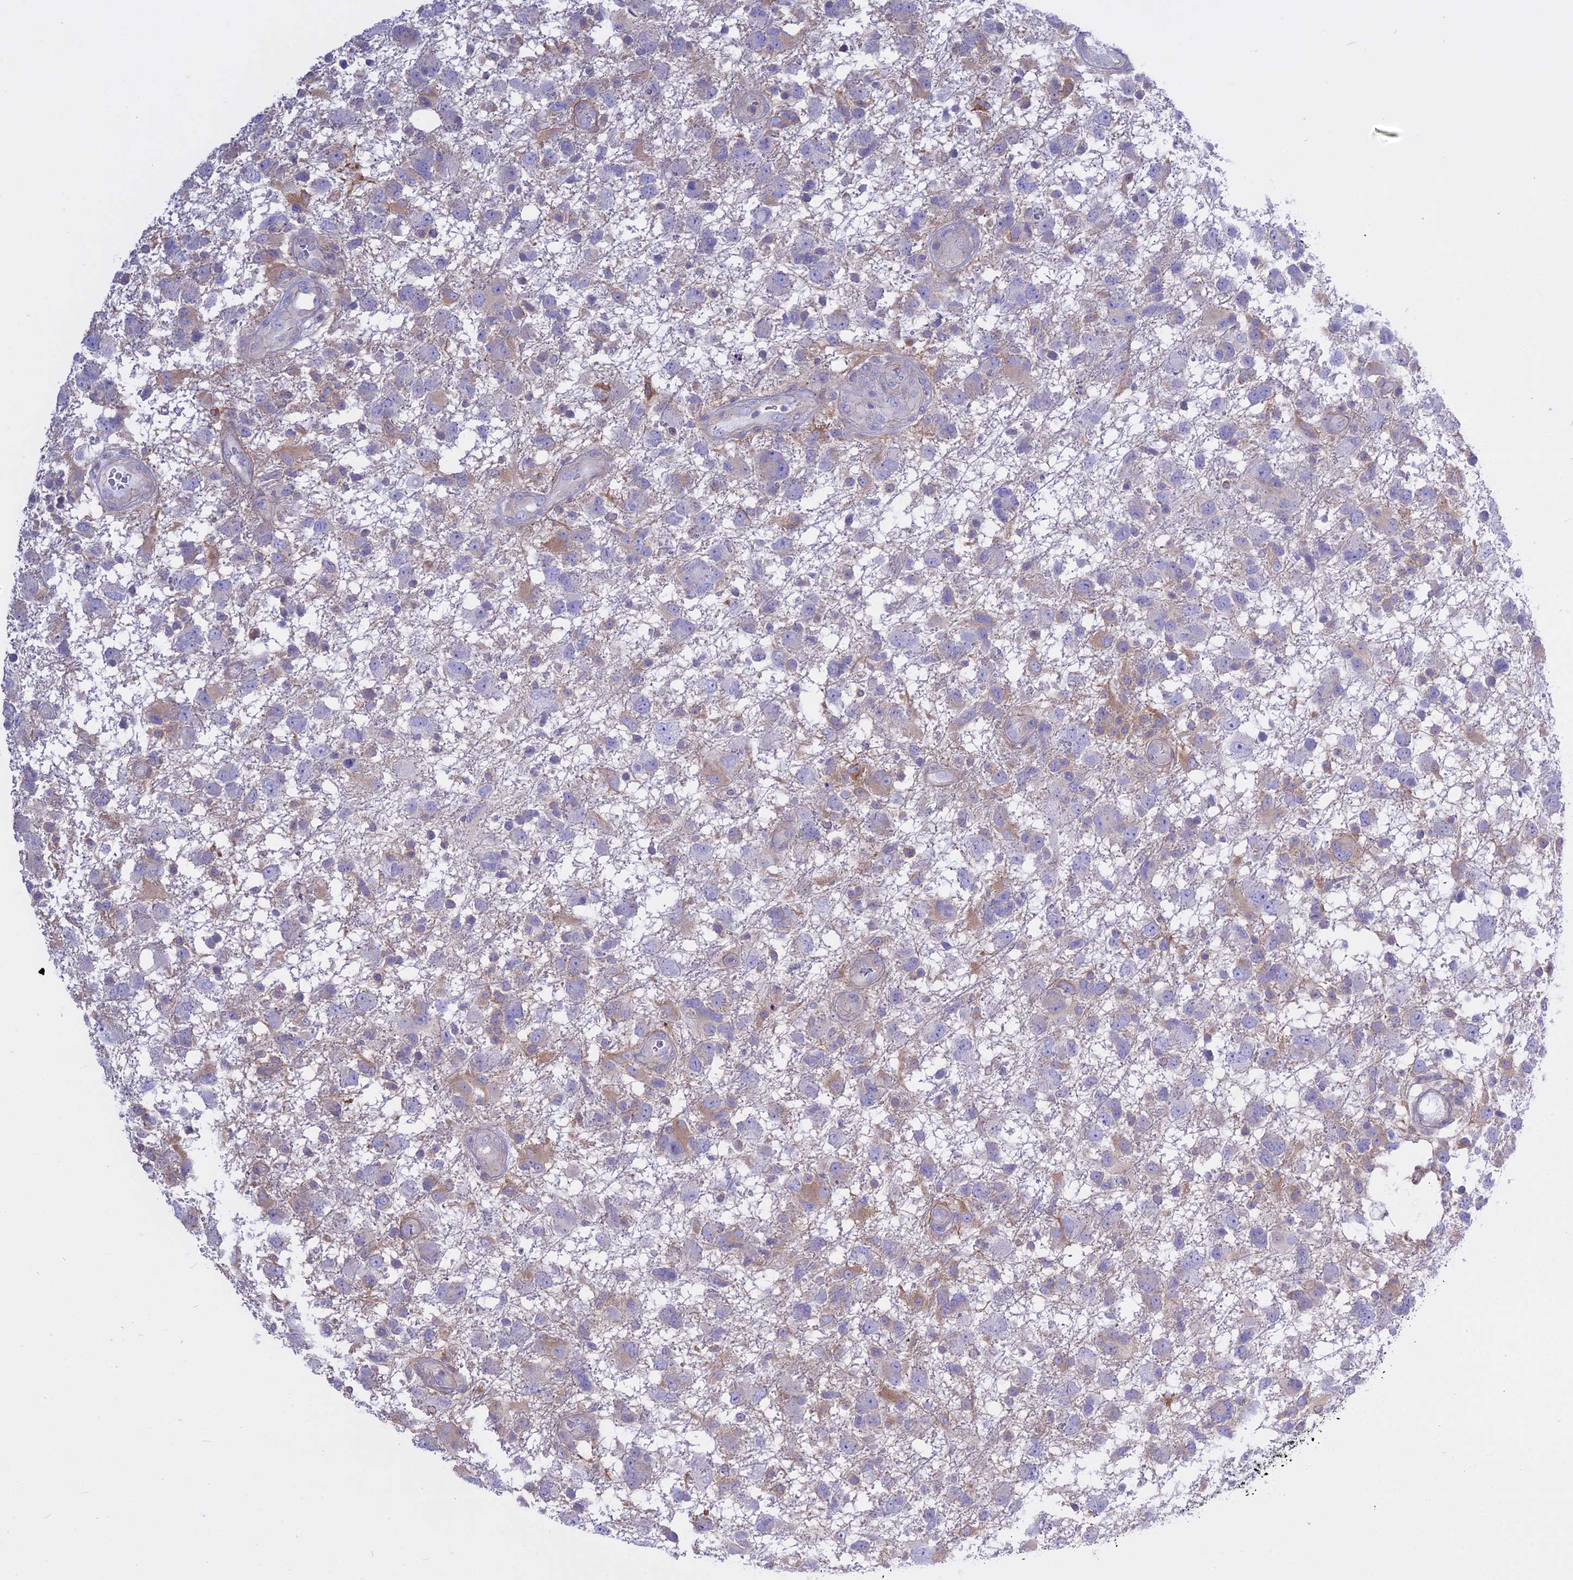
{"staining": {"intensity": "weak", "quantity": "<25%", "location": "cytoplasmic/membranous"}, "tissue": "glioma", "cell_type": "Tumor cells", "image_type": "cancer", "snomed": [{"axis": "morphology", "description": "Glioma, malignant, High grade"}, {"axis": "topography", "description": "Brain"}], "caption": "This is a histopathology image of IHC staining of glioma, which shows no positivity in tumor cells. The staining is performed using DAB (3,3'-diaminobenzidine) brown chromogen with nuclei counter-stained in using hematoxylin.", "gene": "AHCYL1", "patient": {"sex": "male", "age": 61}}